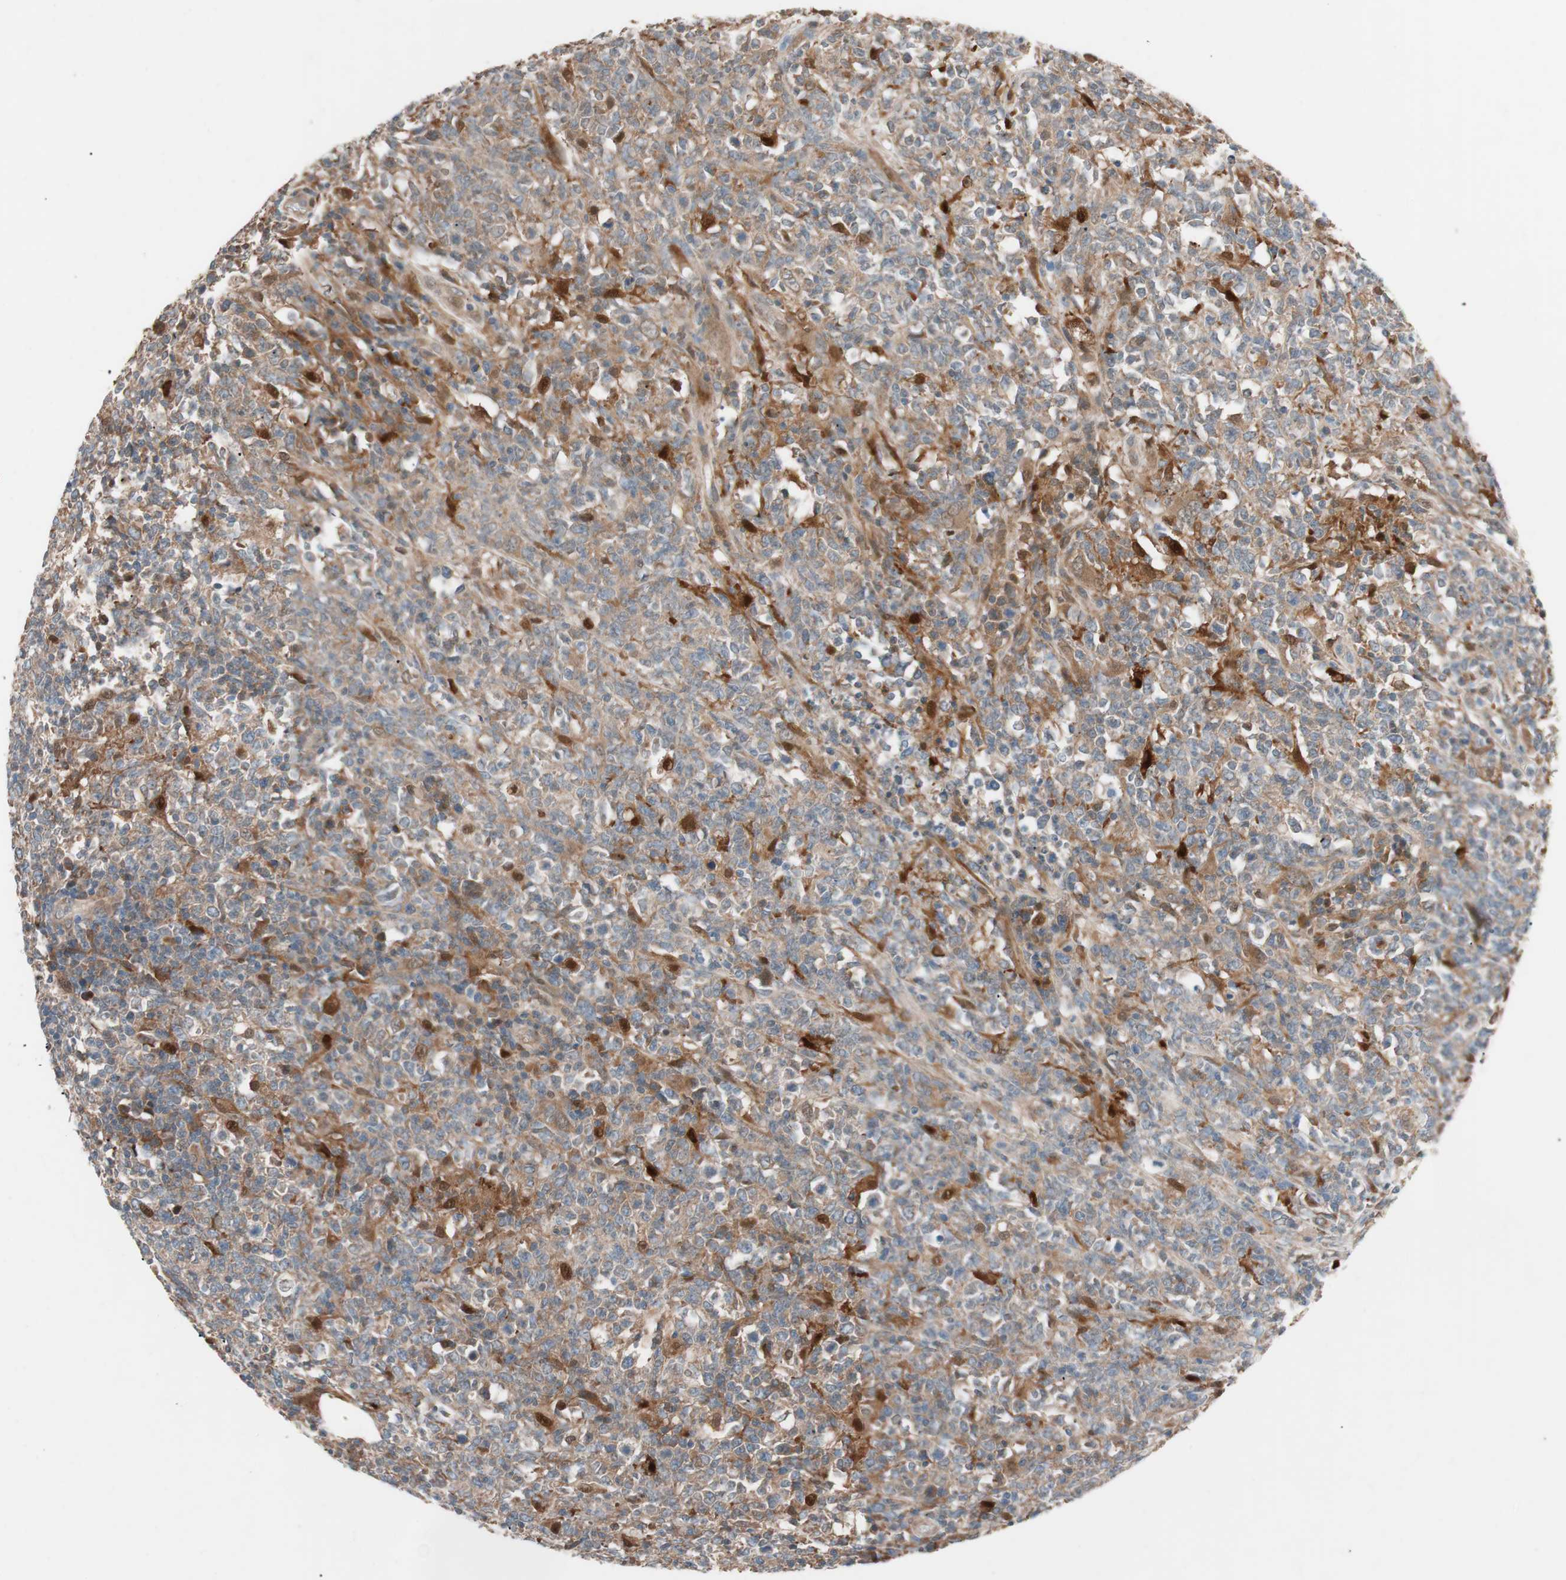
{"staining": {"intensity": "moderate", "quantity": ">75%", "location": "cytoplasmic/membranous"}, "tissue": "lymphoma", "cell_type": "Tumor cells", "image_type": "cancer", "snomed": [{"axis": "morphology", "description": "Malignant lymphoma, non-Hodgkin's type, High grade"}, {"axis": "topography", "description": "Lymph node"}], "caption": "Moderate cytoplasmic/membranous staining is present in approximately >75% of tumor cells in lymphoma.", "gene": "FAAH", "patient": {"sex": "female", "age": 84}}